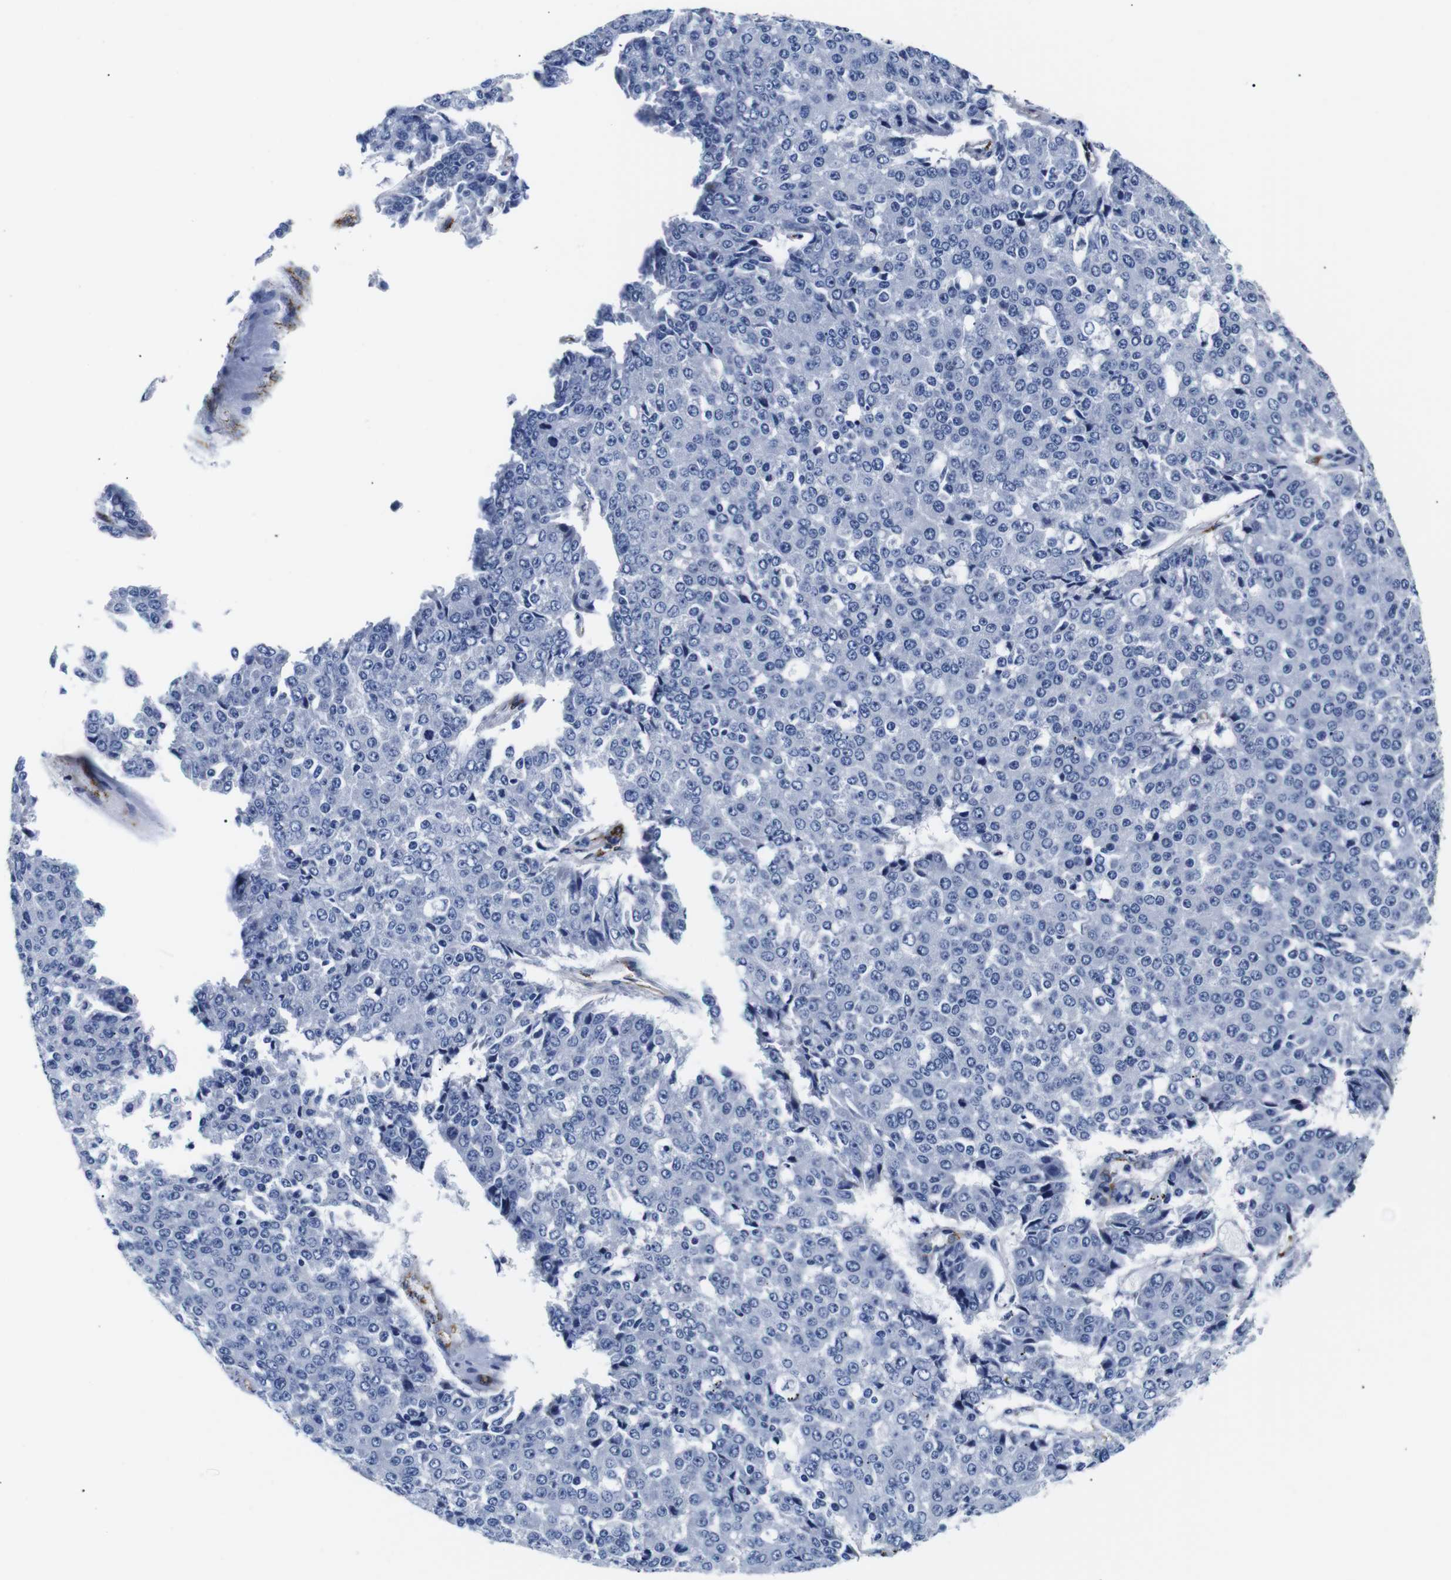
{"staining": {"intensity": "negative", "quantity": "none", "location": "none"}, "tissue": "pancreatic cancer", "cell_type": "Tumor cells", "image_type": "cancer", "snomed": [{"axis": "morphology", "description": "Adenocarcinoma, NOS"}, {"axis": "topography", "description": "Pancreas"}], "caption": "This is an immunohistochemistry histopathology image of adenocarcinoma (pancreatic). There is no staining in tumor cells.", "gene": "MUC4", "patient": {"sex": "male", "age": 50}}